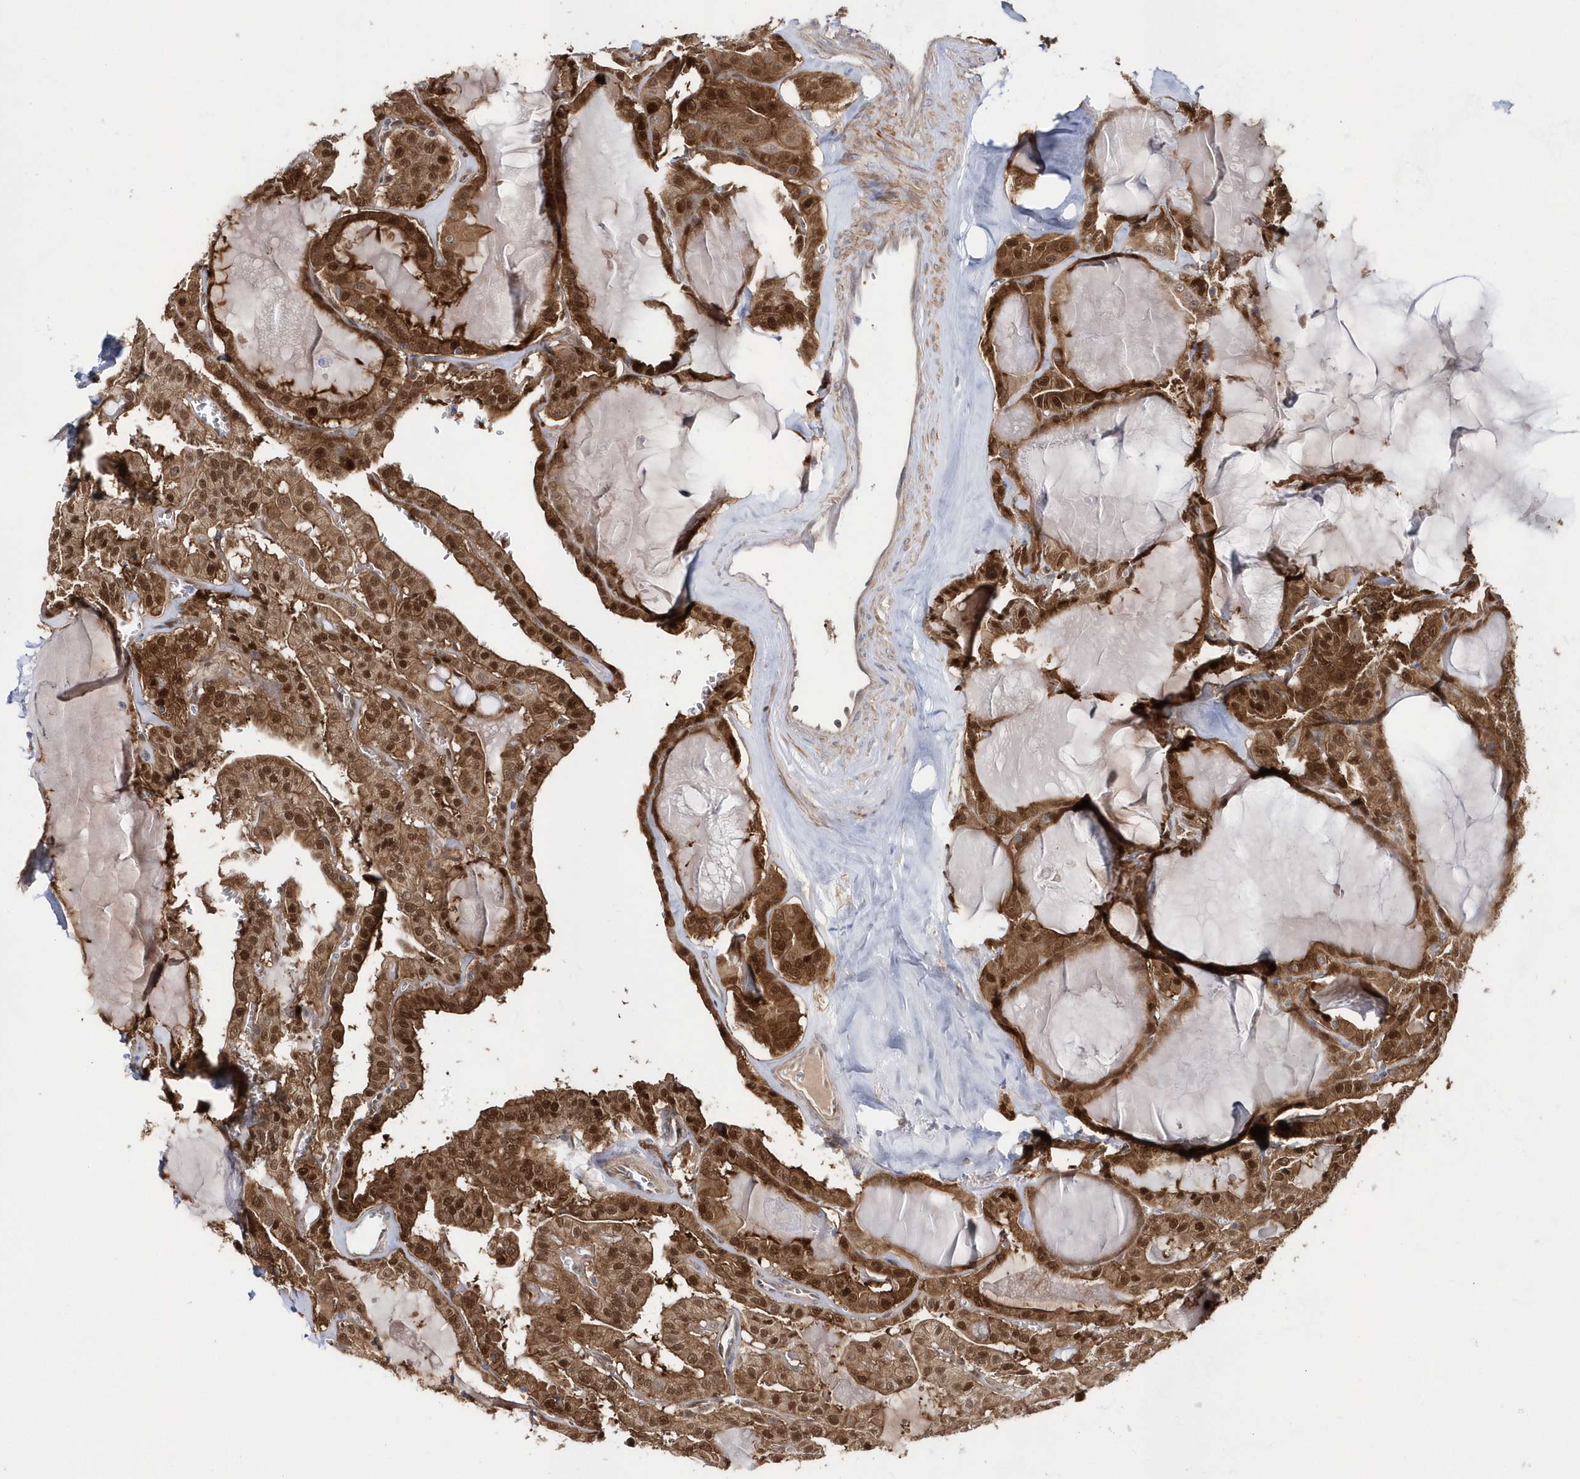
{"staining": {"intensity": "strong", "quantity": ">75%", "location": "cytoplasmic/membranous,nuclear"}, "tissue": "thyroid cancer", "cell_type": "Tumor cells", "image_type": "cancer", "snomed": [{"axis": "morphology", "description": "Papillary adenocarcinoma, NOS"}, {"axis": "topography", "description": "Thyroid gland"}], "caption": "Protein positivity by IHC demonstrates strong cytoplasmic/membranous and nuclear positivity in about >75% of tumor cells in papillary adenocarcinoma (thyroid). (Stains: DAB (3,3'-diaminobenzidine) in brown, nuclei in blue, Microscopy: brightfield microscopy at high magnification).", "gene": "BDH2", "patient": {"sex": "male", "age": 52}}